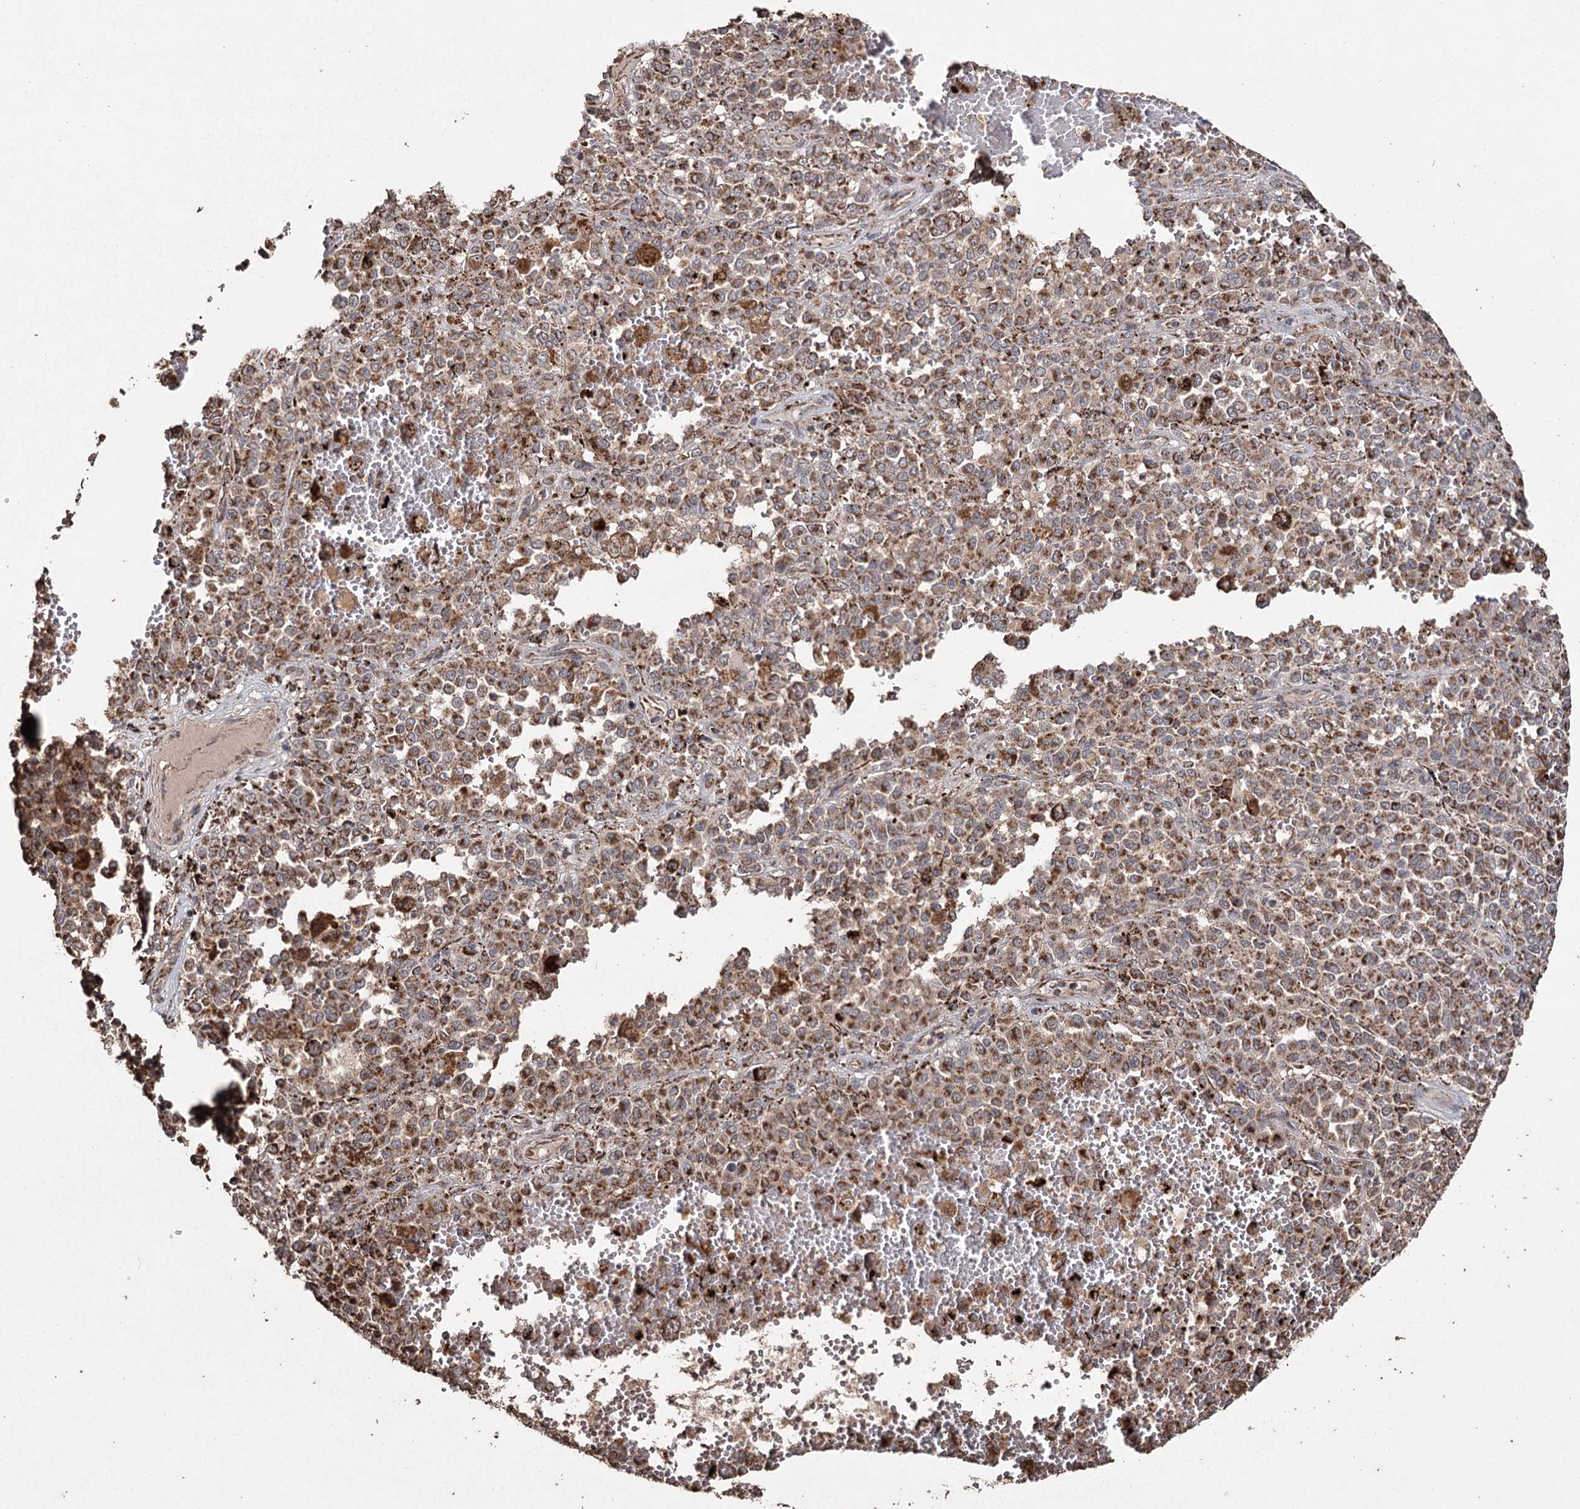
{"staining": {"intensity": "moderate", "quantity": ">75%", "location": "cytoplasmic/membranous"}, "tissue": "melanoma", "cell_type": "Tumor cells", "image_type": "cancer", "snomed": [{"axis": "morphology", "description": "Malignant melanoma, Metastatic site"}, {"axis": "topography", "description": "Pancreas"}], "caption": "Immunohistochemistry micrograph of neoplastic tissue: malignant melanoma (metastatic site) stained using IHC displays medium levels of moderate protein expression localized specifically in the cytoplasmic/membranous of tumor cells, appearing as a cytoplasmic/membranous brown color.", "gene": "SLF2", "patient": {"sex": "female", "age": 30}}